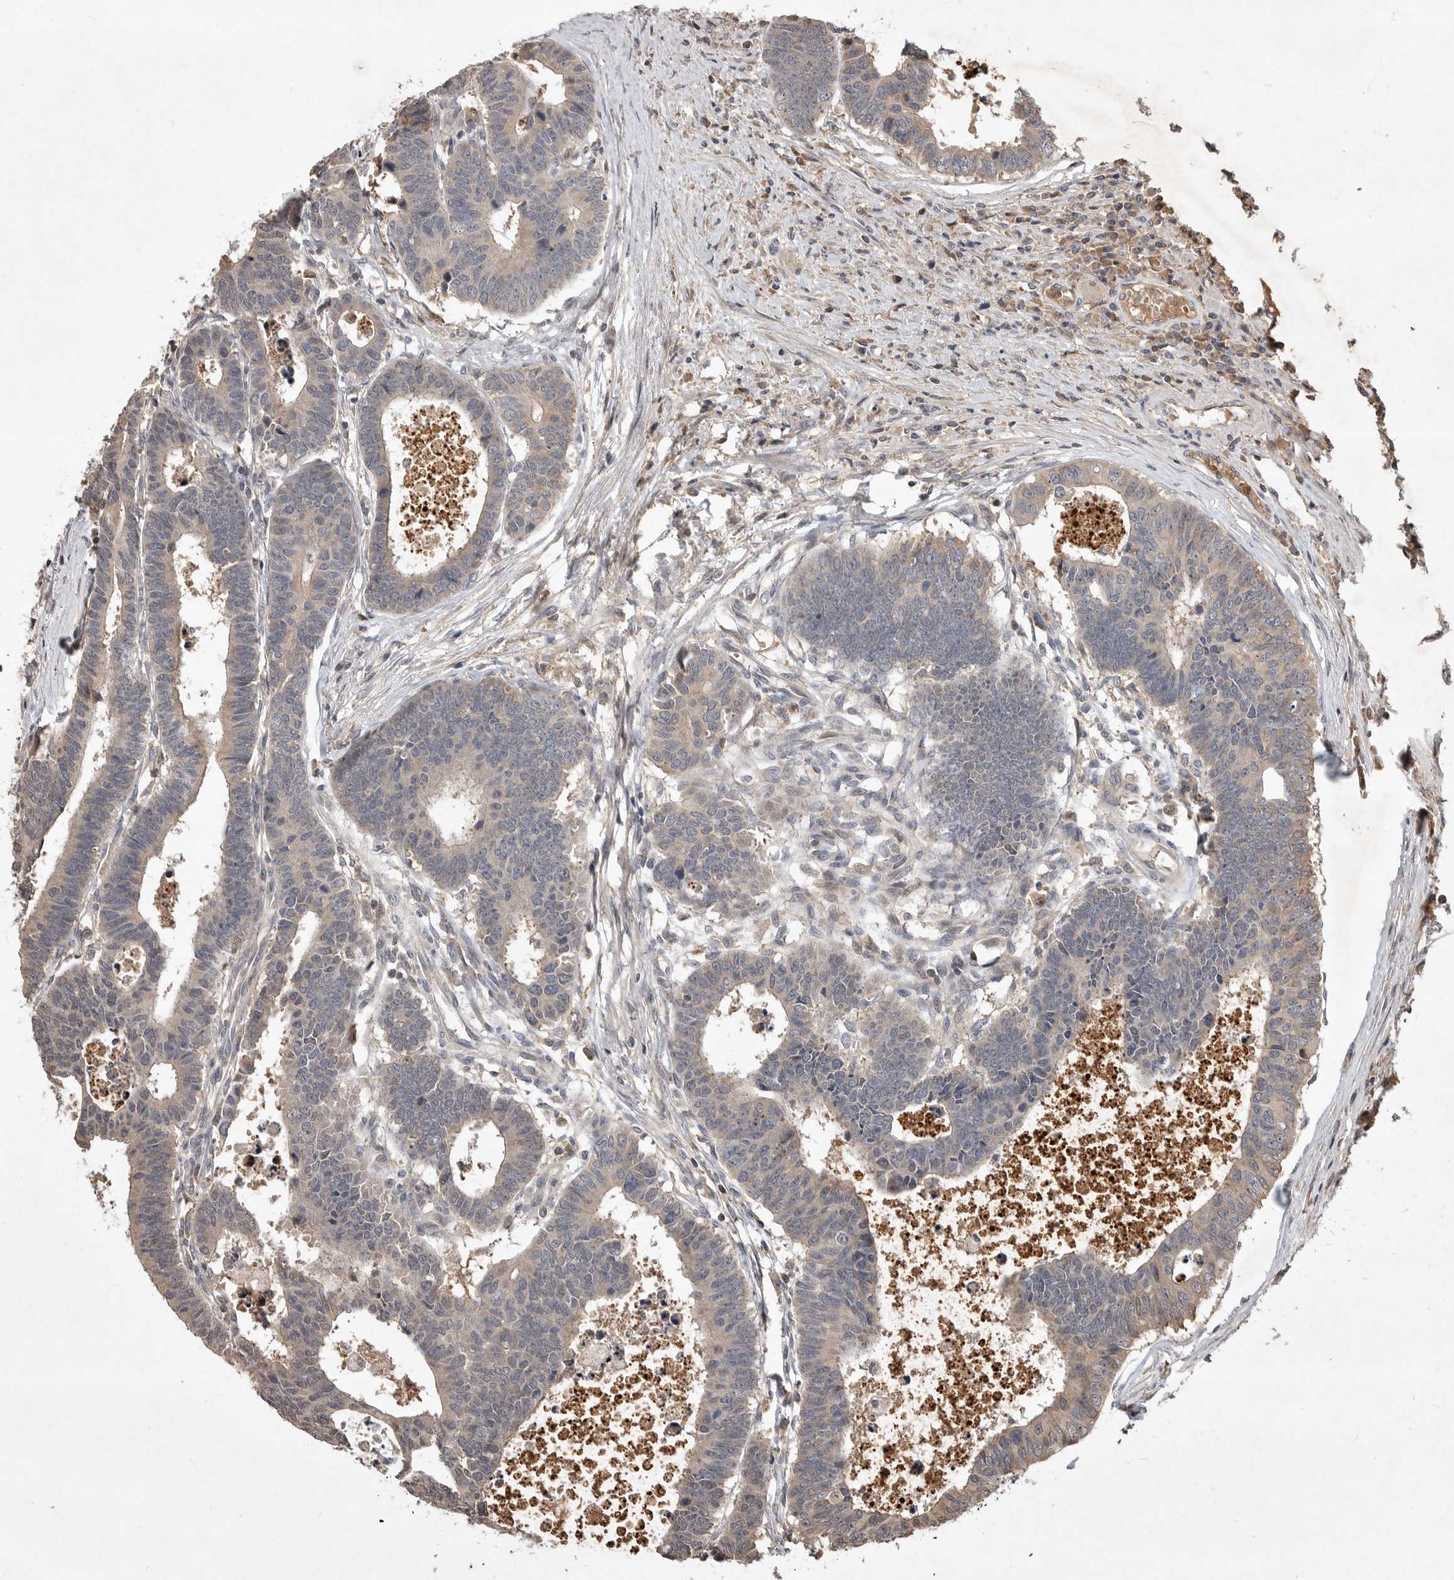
{"staining": {"intensity": "weak", "quantity": "25%-75%", "location": "cytoplasmic/membranous"}, "tissue": "colorectal cancer", "cell_type": "Tumor cells", "image_type": "cancer", "snomed": [{"axis": "morphology", "description": "Adenocarcinoma, NOS"}, {"axis": "topography", "description": "Rectum"}], "caption": "The histopathology image reveals staining of colorectal cancer (adenocarcinoma), revealing weak cytoplasmic/membranous protein positivity (brown color) within tumor cells.", "gene": "VN1R4", "patient": {"sex": "male", "age": 84}}